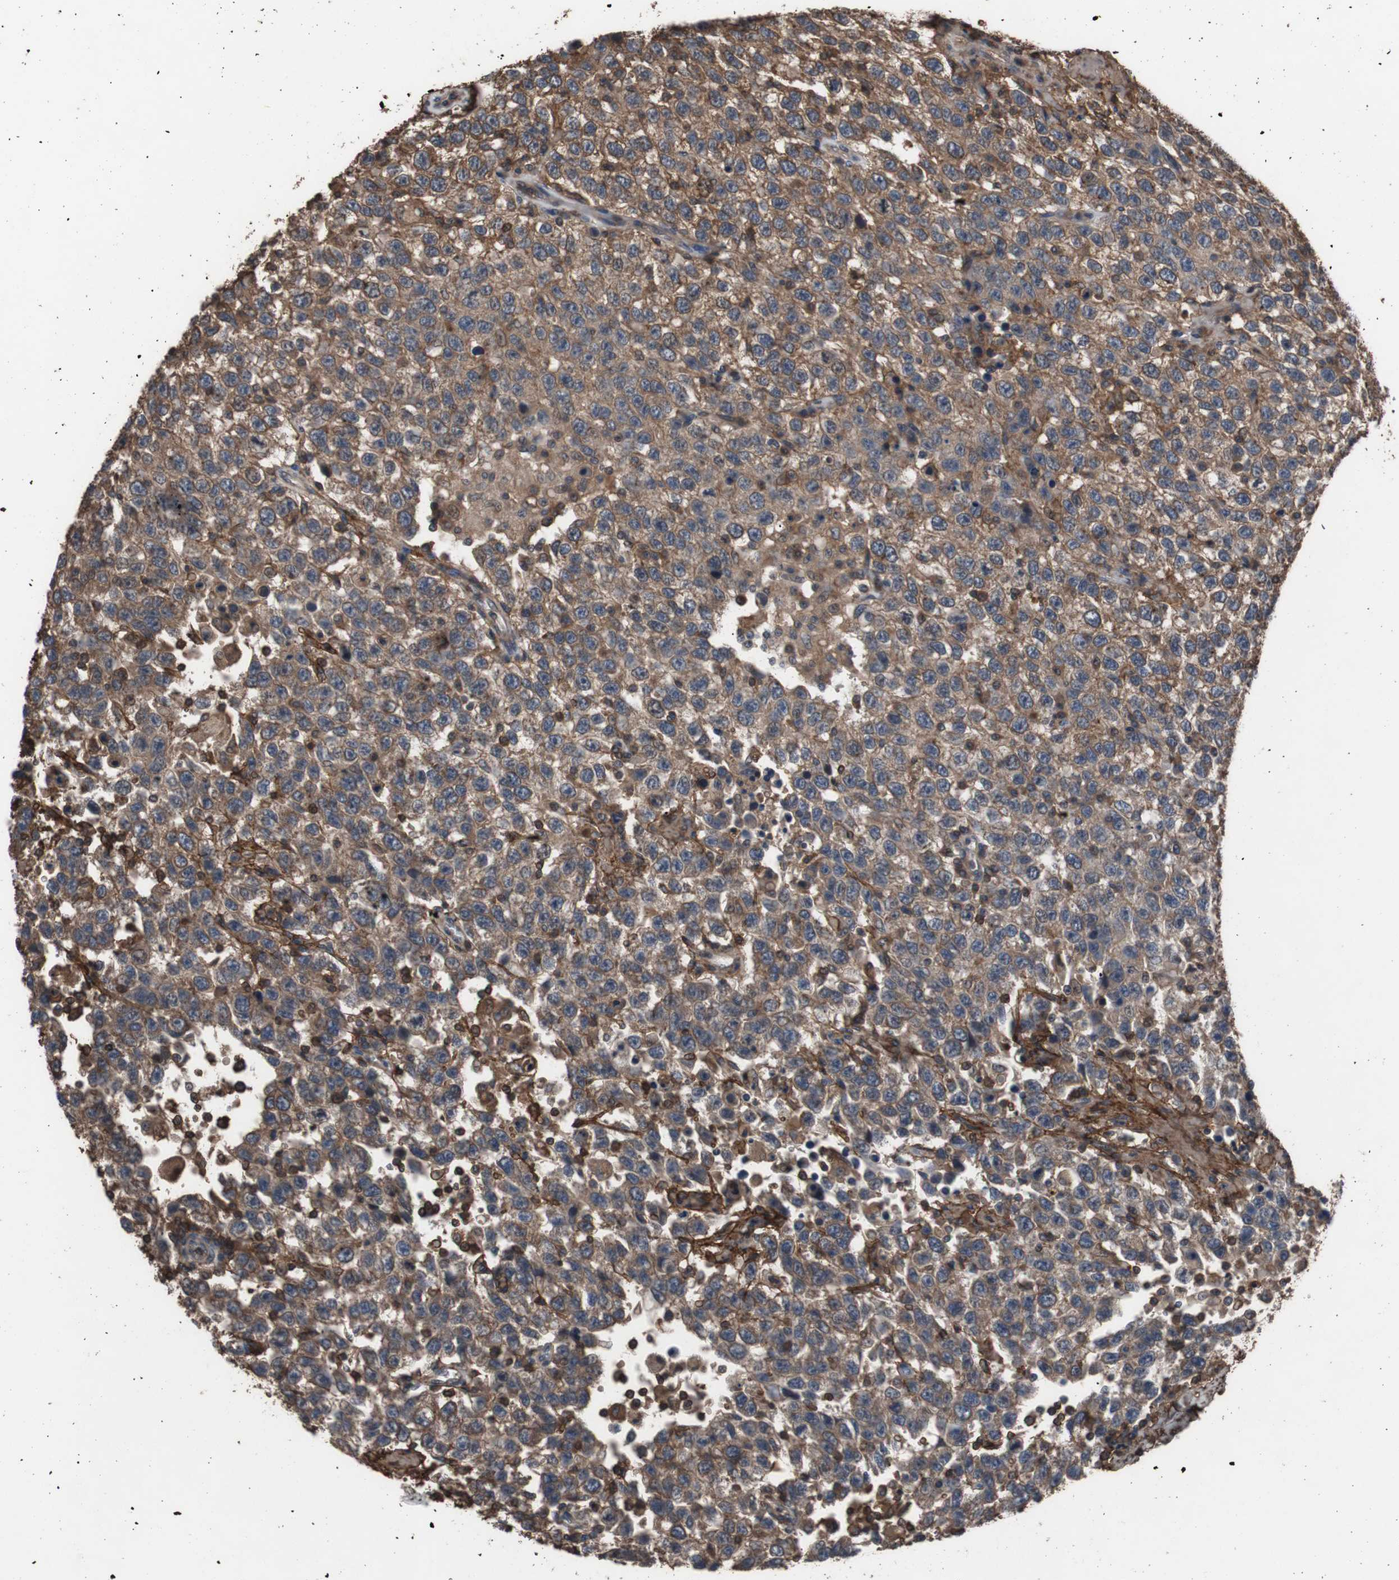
{"staining": {"intensity": "moderate", "quantity": ">75%", "location": "cytoplasmic/membranous"}, "tissue": "testis cancer", "cell_type": "Tumor cells", "image_type": "cancer", "snomed": [{"axis": "morphology", "description": "Seminoma, NOS"}, {"axis": "topography", "description": "Testis"}], "caption": "Protein expression analysis of human testis cancer (seminoma) reveals moderate cytoplasmic/membranous staining in about >75% of tumor cells. (DAB (3,3'-diaminobenzidine) IHC with brightfield microscopy, high magnification).", "gene": "COL6A2", "patient": {"sex": "male", "age": 41}}